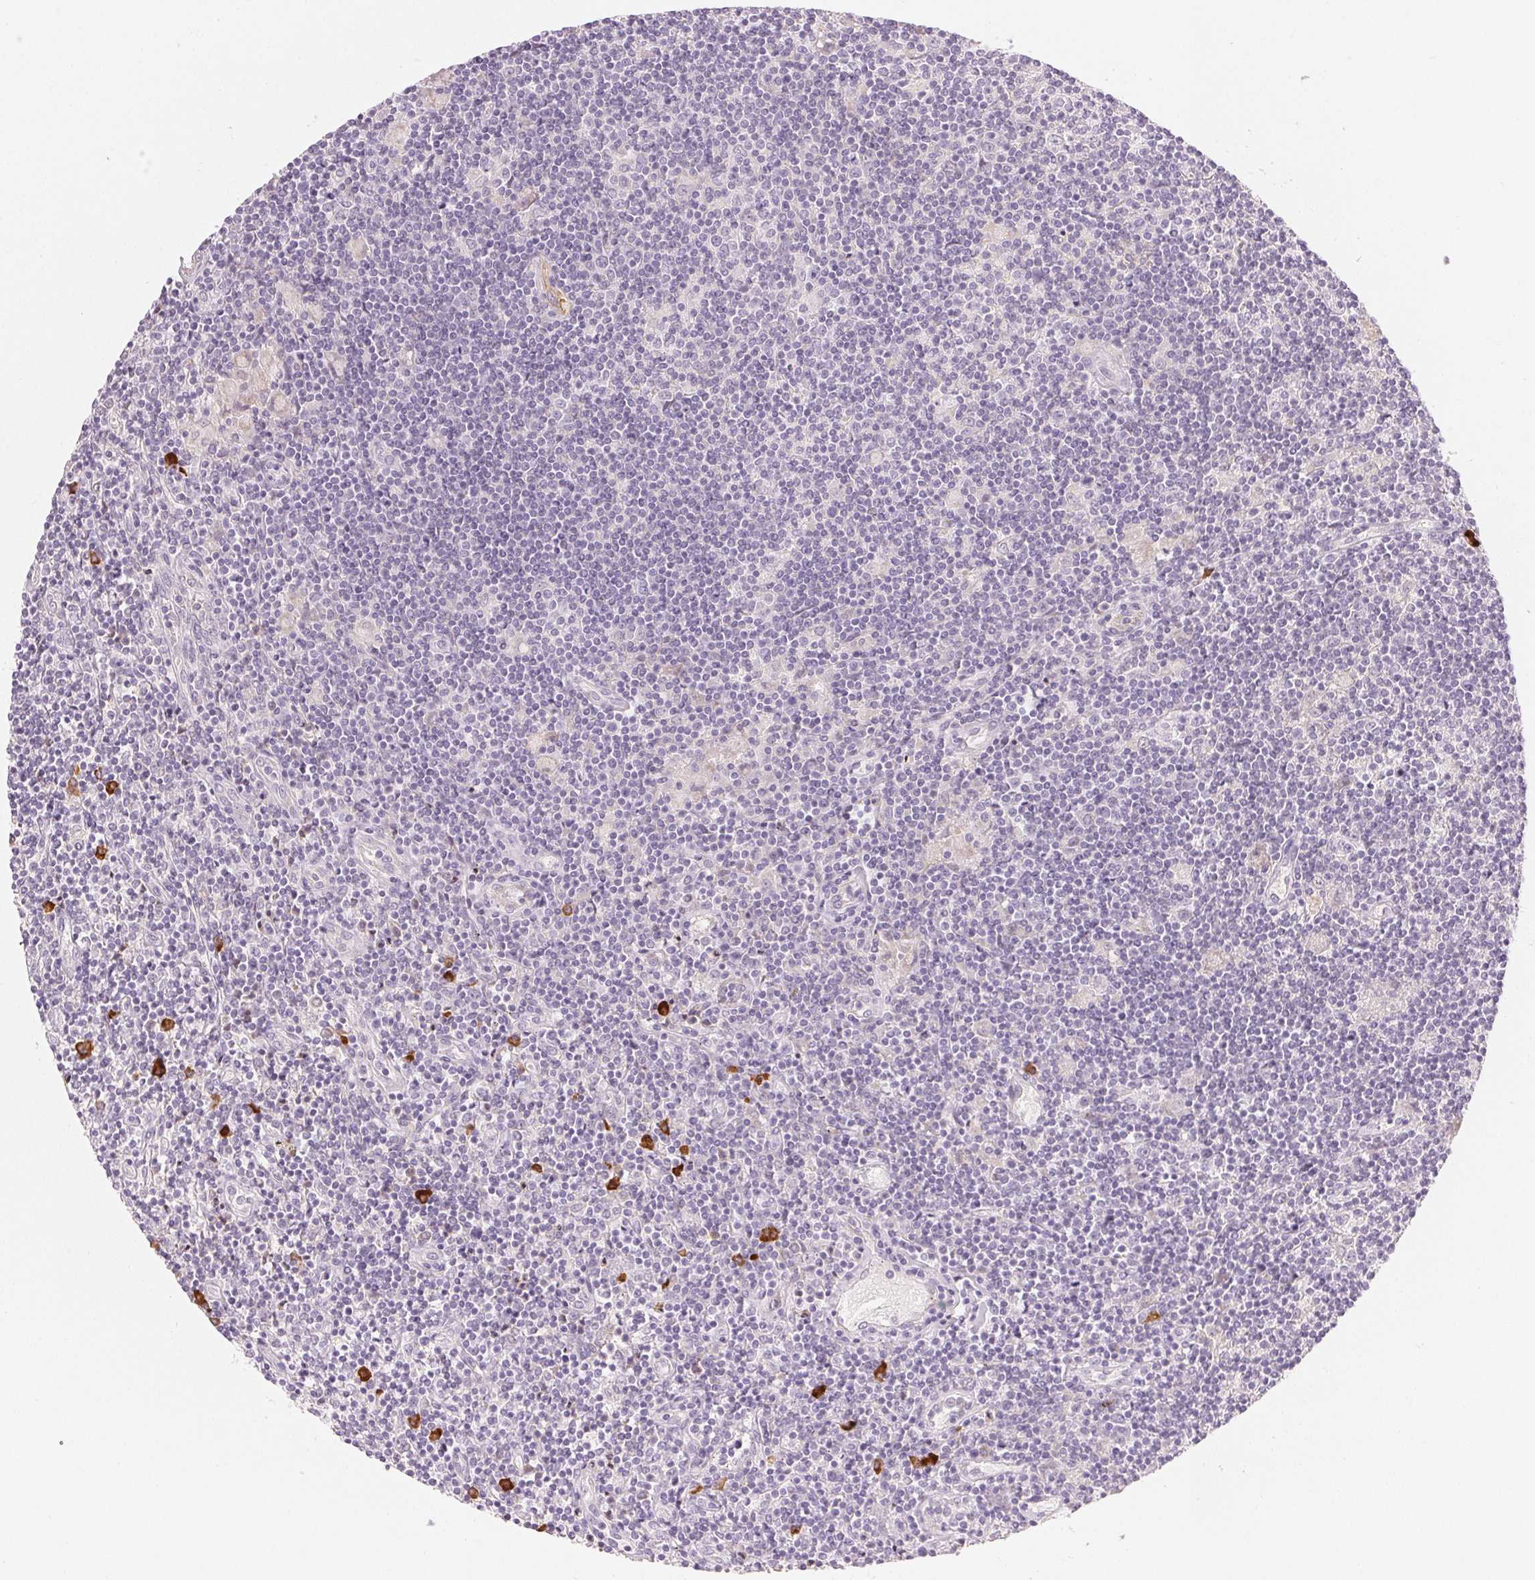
{"staining": {"intensity": "negative", "quantity": "none", "location": "none"}, "tissue": "lymphoma", "cell_type": "Tumor cells", "image_type": "cancer", "snomed": [{"axis": "morphology", "description": "Hodgkin's disease, NOS"}, {"axis": "topography", "description": "Lymph node"}], "caption": "A micrograph of Hodgkin's disease stained for a protein demonstrates no brown staining in tumor cells. (Stains: DAB IHC with hematoxylin counter stain, Microscopy: brightfield microscopy at high magnification).", "gene": "RMDN2", "patient": {"sex": "male", "age": 40}}